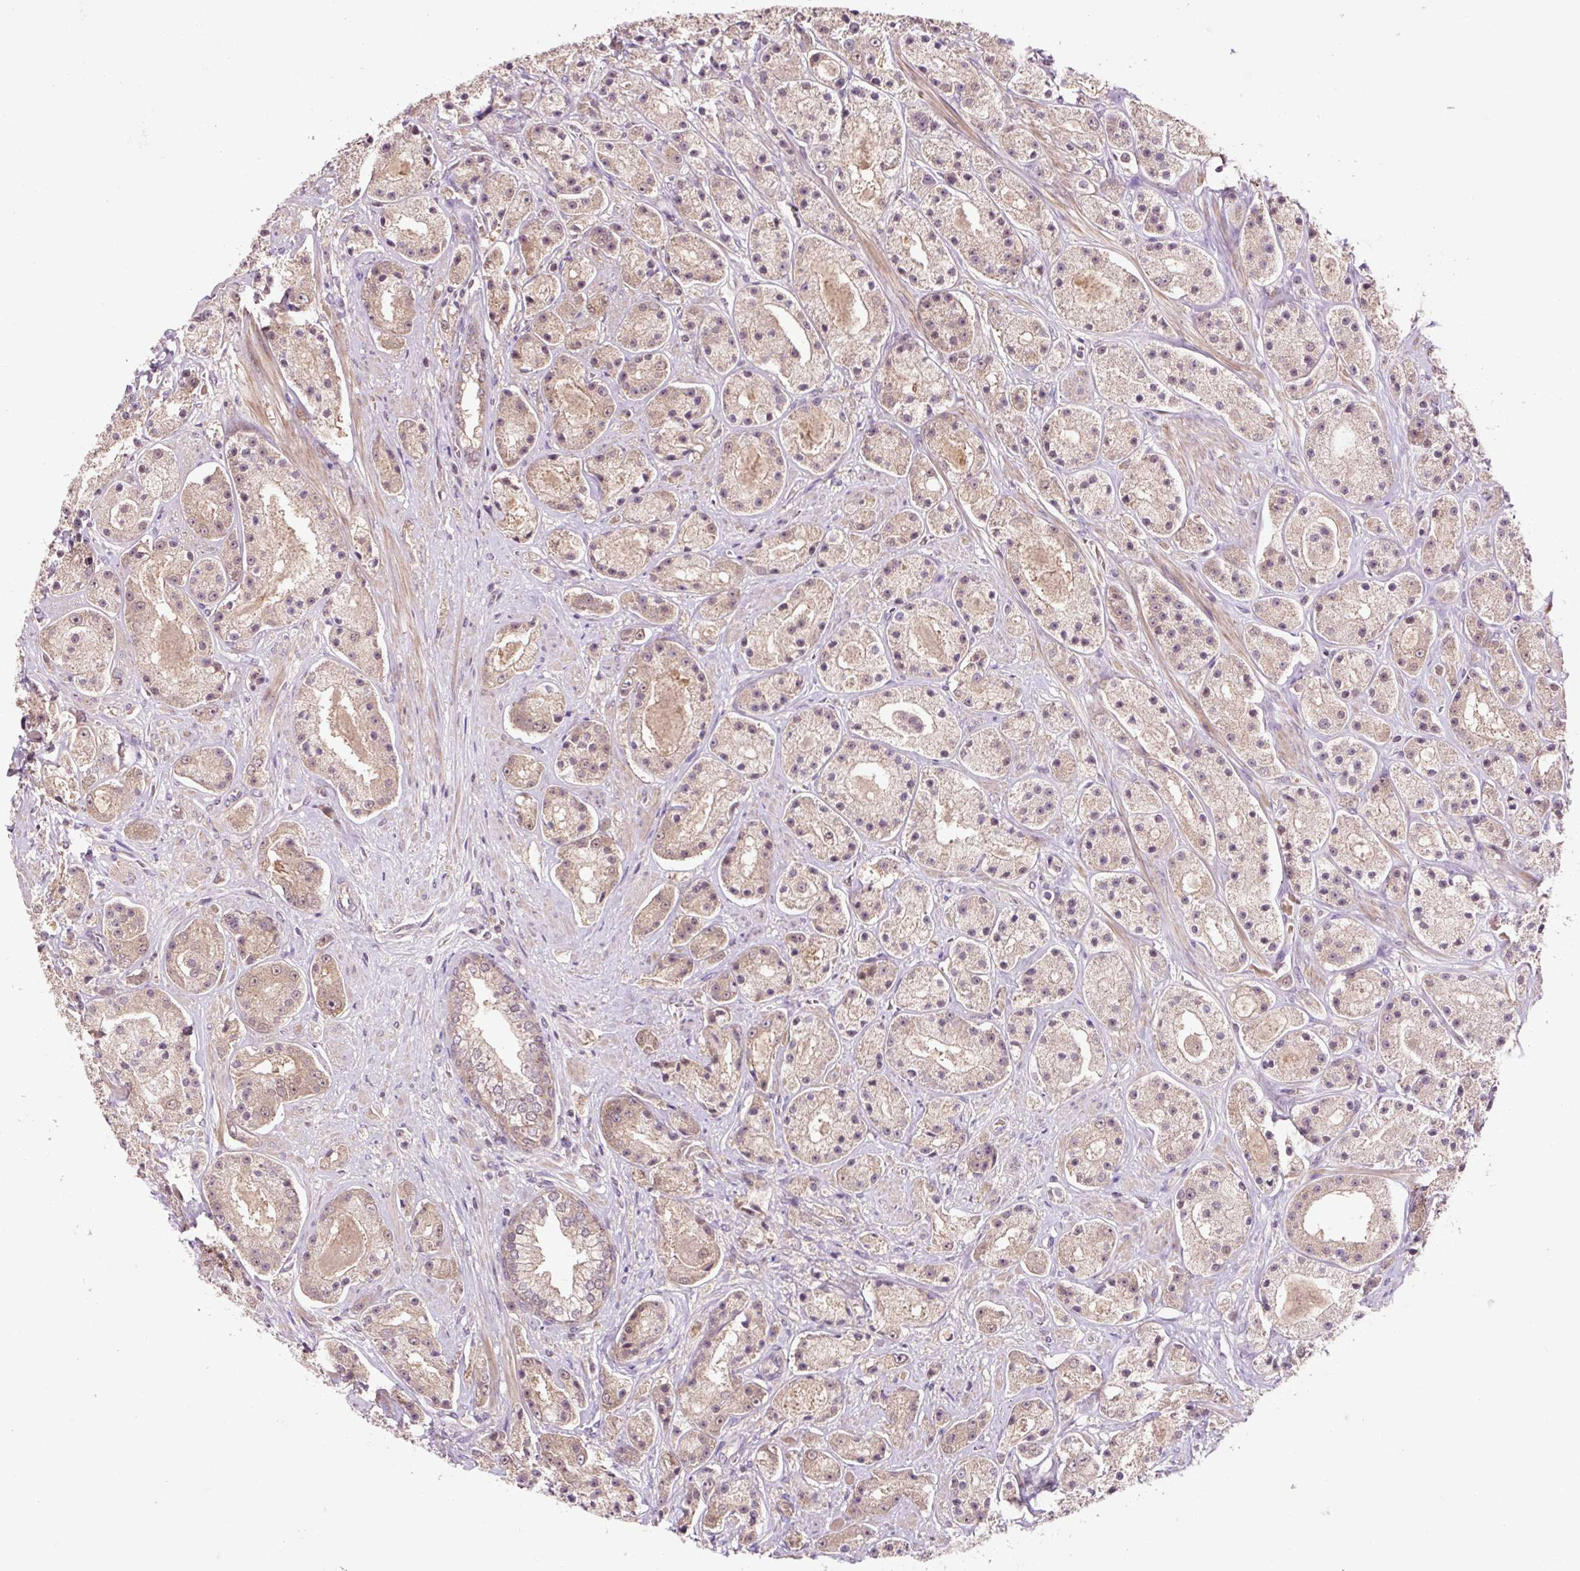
{"staining": {"intensity": "weak", "quantity": "25%-75%", "location": "cytoplasmic/membranous"}, "tissue": "prostate cancer", "cell_type": "Tumor cells", "image_type": "cancer", "snomed": [{"axis": "morphology", "description": "Adenocarcinoma, High grade"}, {"axis": "topography", "description": "Prostate"}], "caption": "Prostate adenocarcinoma (high-grade) stained for a protein (brown) displays weak cytoplasmic/membranous positive staining in approximately 25%-75% of tumor cells.", "gene": "MMS19", "patient": {"sex": "male", "age": 67}}